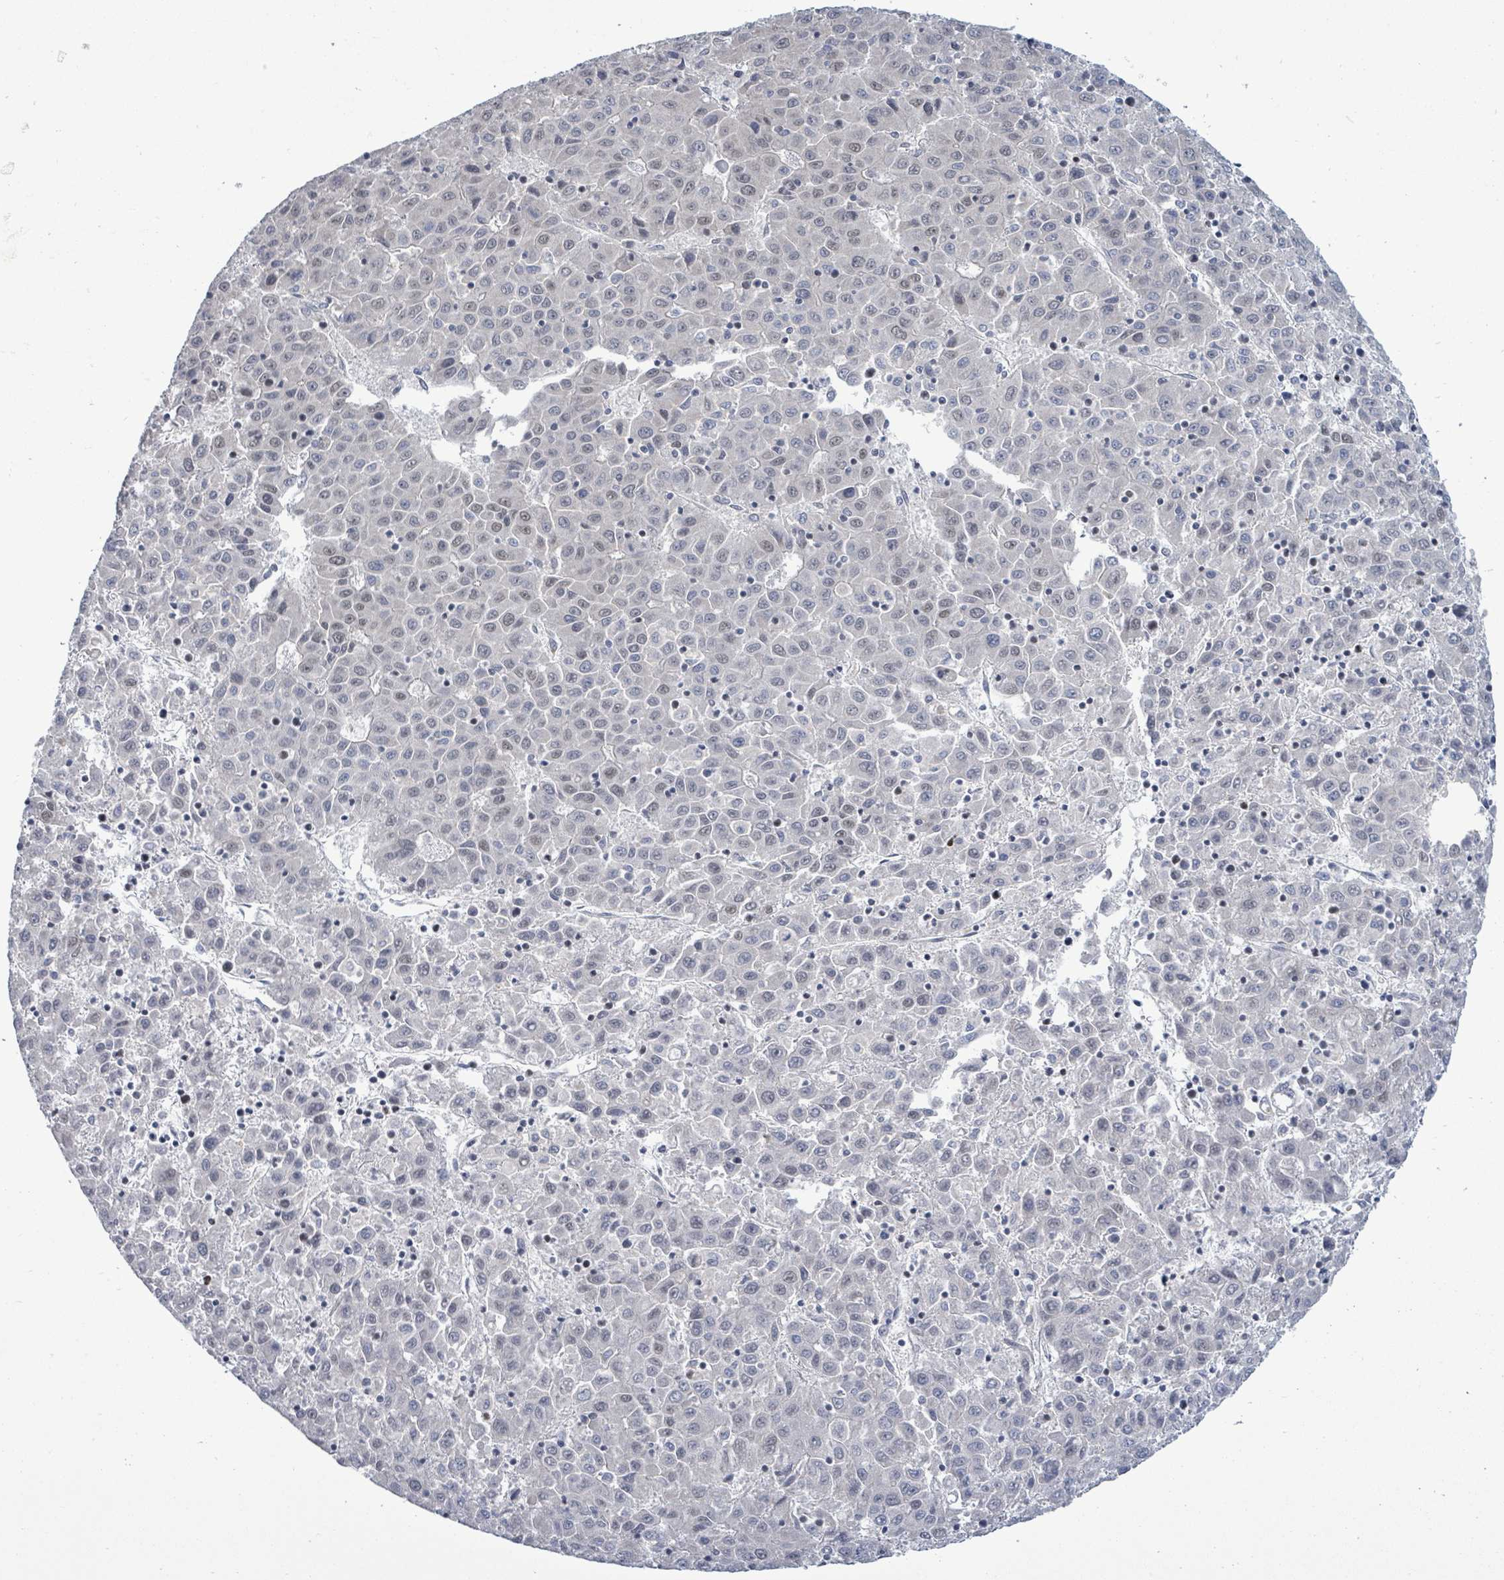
{"staining": {"intensity": "weak", "quantity": "<25%", "location": "nuclear"}, "tissue": "liver cancer", "cell_type": "Tumor cells", "image_type": "cancer", "snomed": [{"axis": "morphology", "description": "Carcinoma, Hepatocellular, NOS"}, {"axis": "topography", "description": "Liver"}], "caption": "IHC photomicrograph of liver cancer stained for a protein (brown), which shows no expression in tumor cells.", "gene": "ZFPM1", "patient": {"sex": "female", "age": 53}}